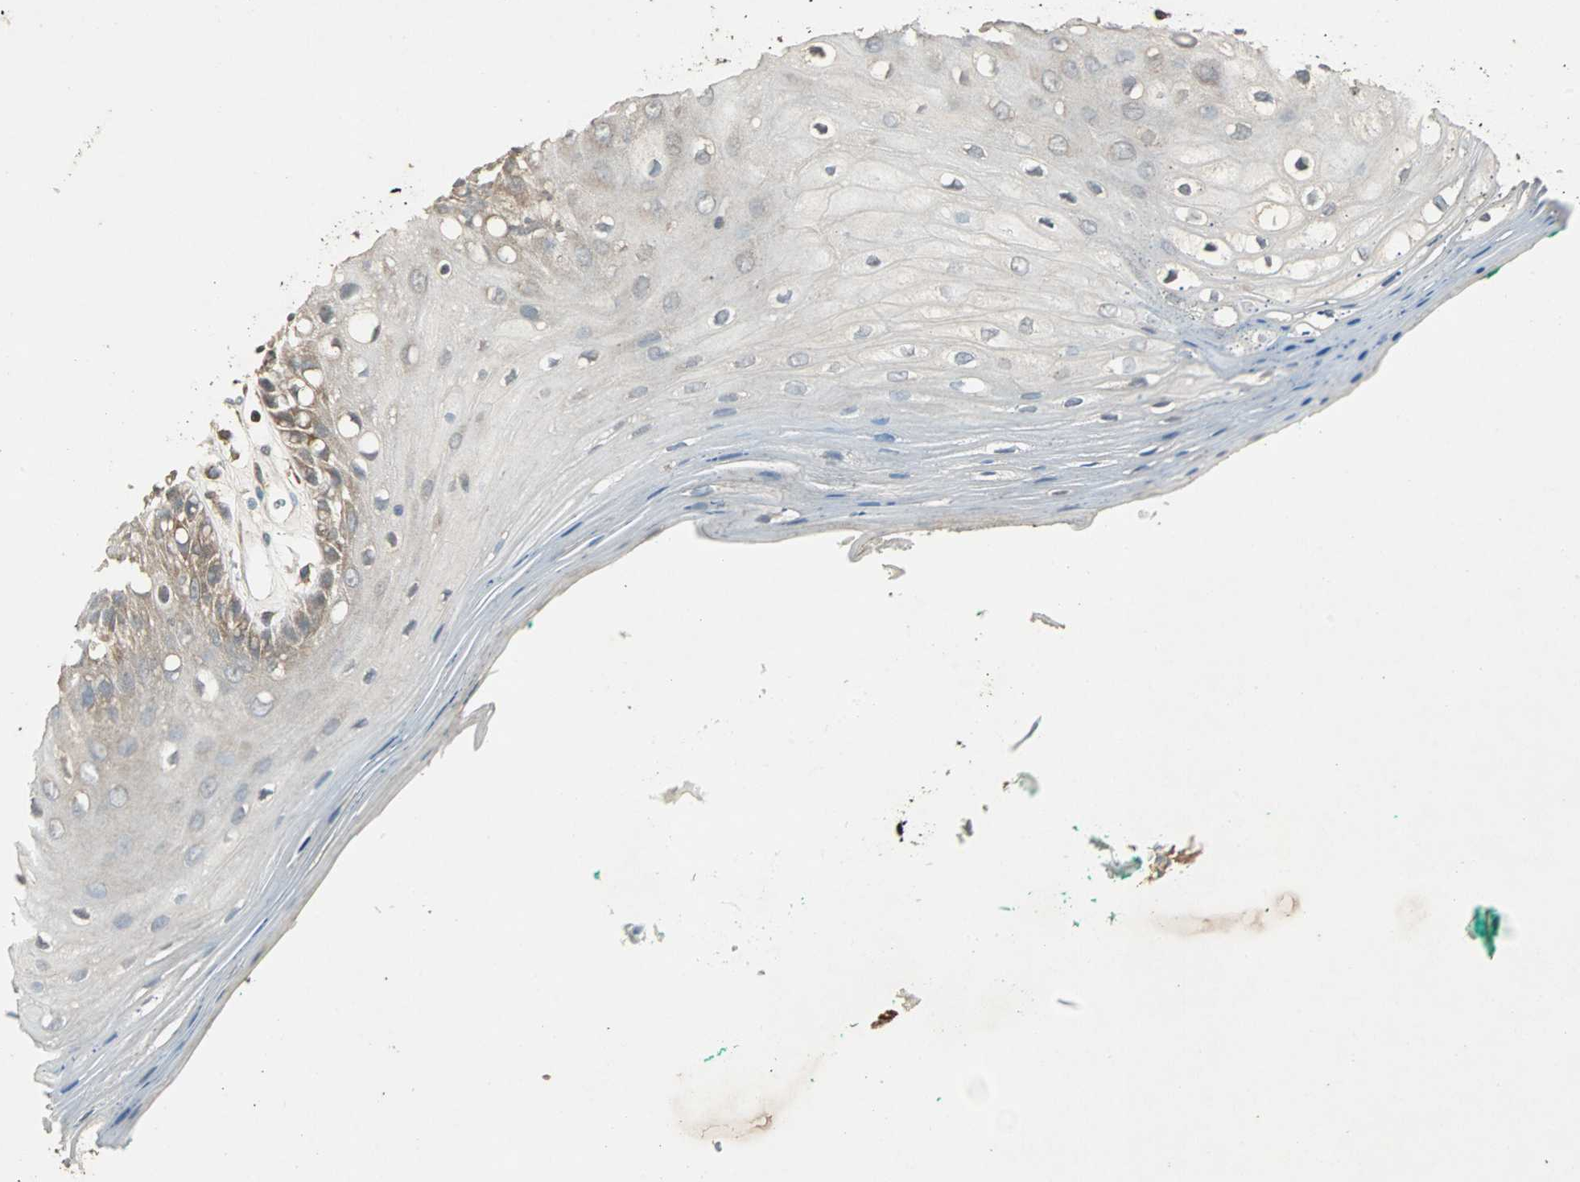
{"staining": {"intensity": "weak", "quantity": "25%-75%", "location": "cytoplasmic/membranous"}, "tissue": "oral mucosa", "cell_type": "Squamous epithelial cells", "image_type": "normal", "snomed": [{"axis": "morphology", "description": "Normal tissue, NOS"}, {"axis": "morphology", "description": "Squamous cell carcinoma, NOS"}, {"axis": "topography", "description": "Skeletal muscle"}, {"axis": "topography", "description": "Oral tissue"}, {"axis": "topography", "description": "Head-Neck"}], "caption": "Immunohistochemical staining of benign human oral mucosa exhibits weak cytoplasmic/membranous protein positivity in approximately 25%-75% of squamous epithelial cells. (DAB IHC, brown staining for protein, blue staining for nuclei).", "gene": "ABHD2", "patient": {"sex": "female", "age": 84}}